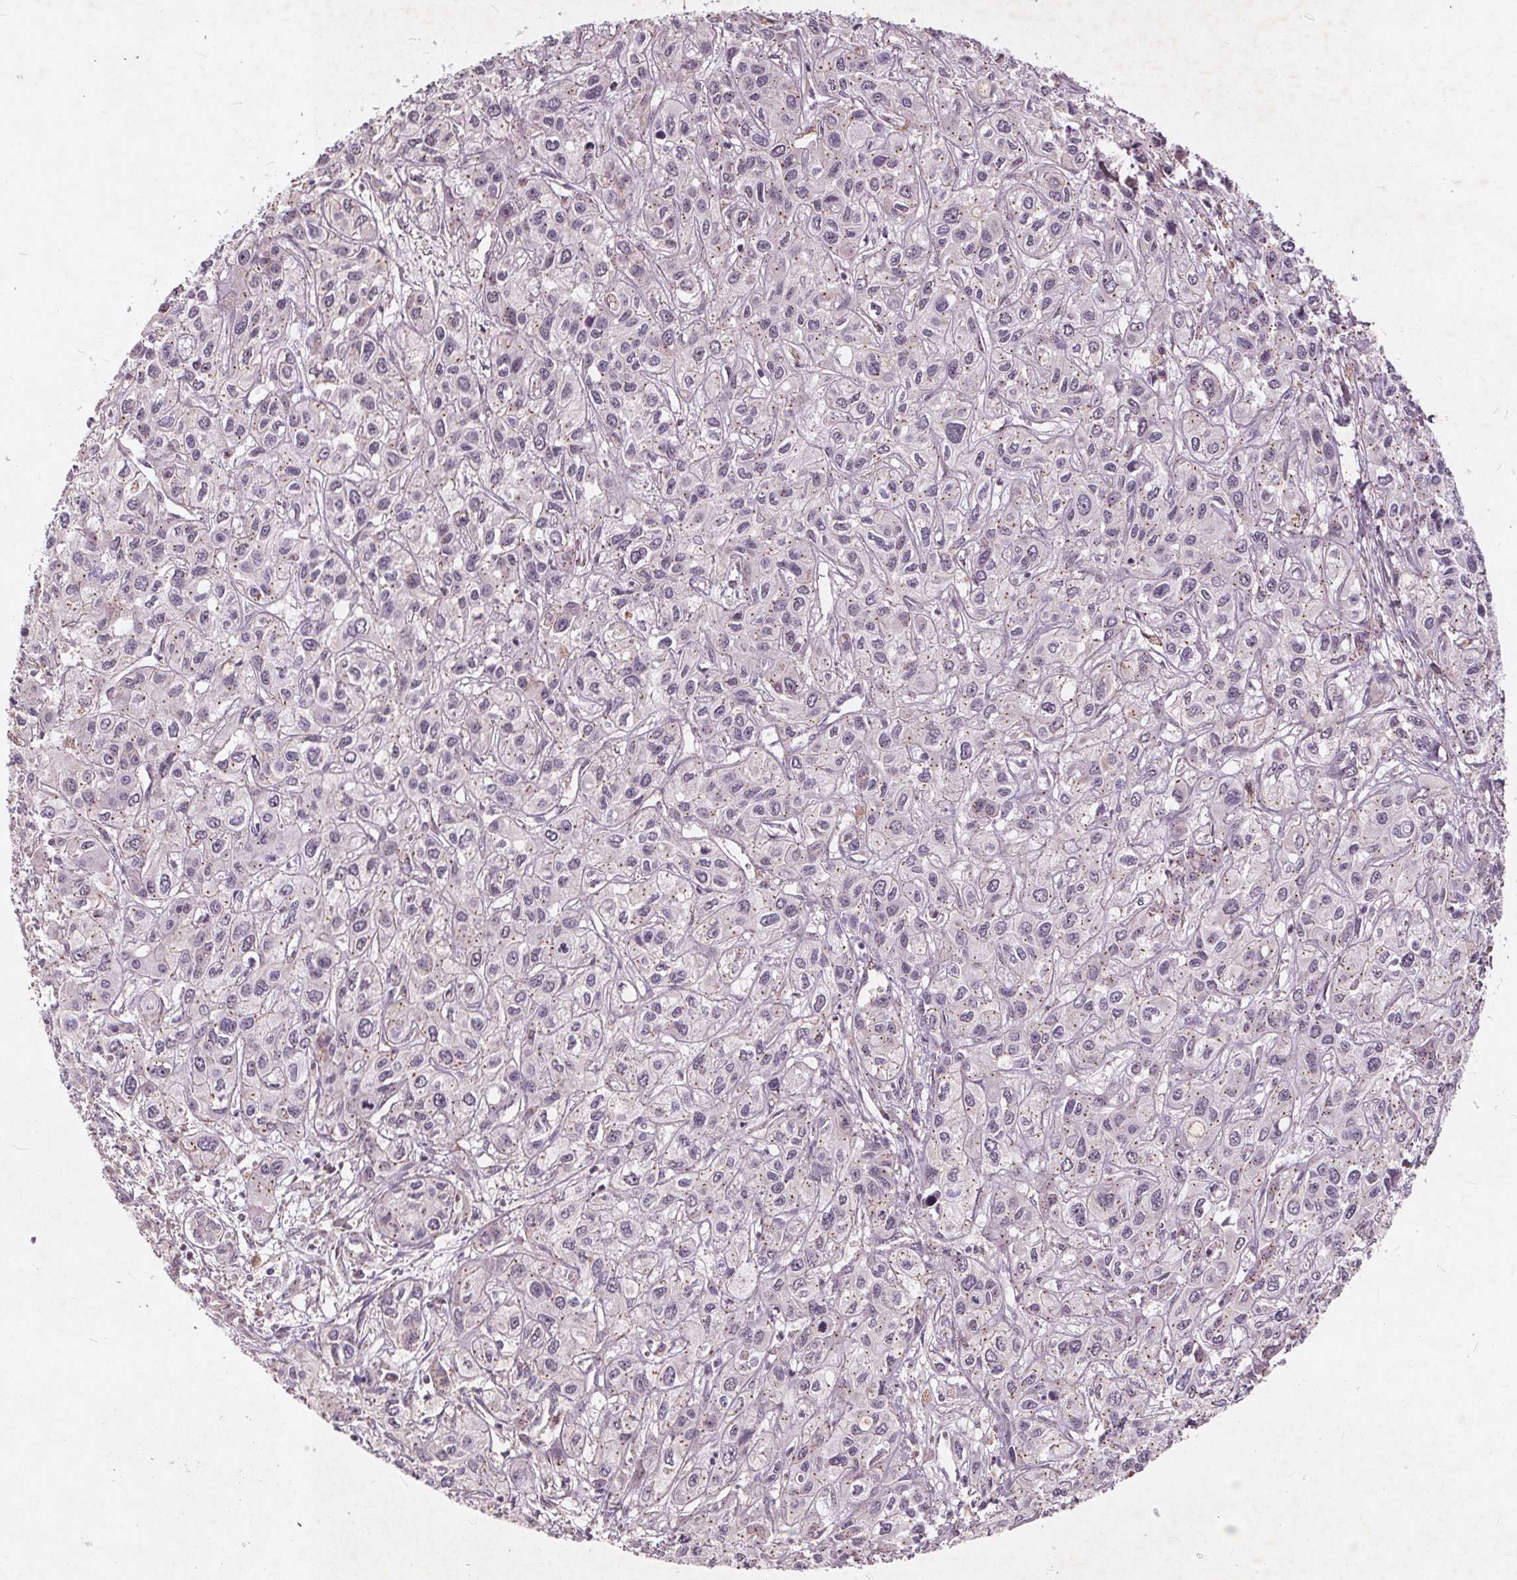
{"staining": {"intensity": "weak", "quantity": "25%-75%", "location": "cytoplasmic/membranous"}, "tissue": "liver cancer", "cell_type": "Tumor cells", "image_type": "cancer", "snomed": [{"axis": "morphology", "description": "Cholangiocarcinoma"}, {"axis": "topography", "description": "Liver"}], "caption": "Liver cancer stained with DAB immunohistochemistry (IHC) exhibits low levels of weak cytoplasmic/membranous positivity in about 25%-75% of tumor cells.", "gene": "CSNK1G2", "patient": {"sex": "female", "age": 66}}